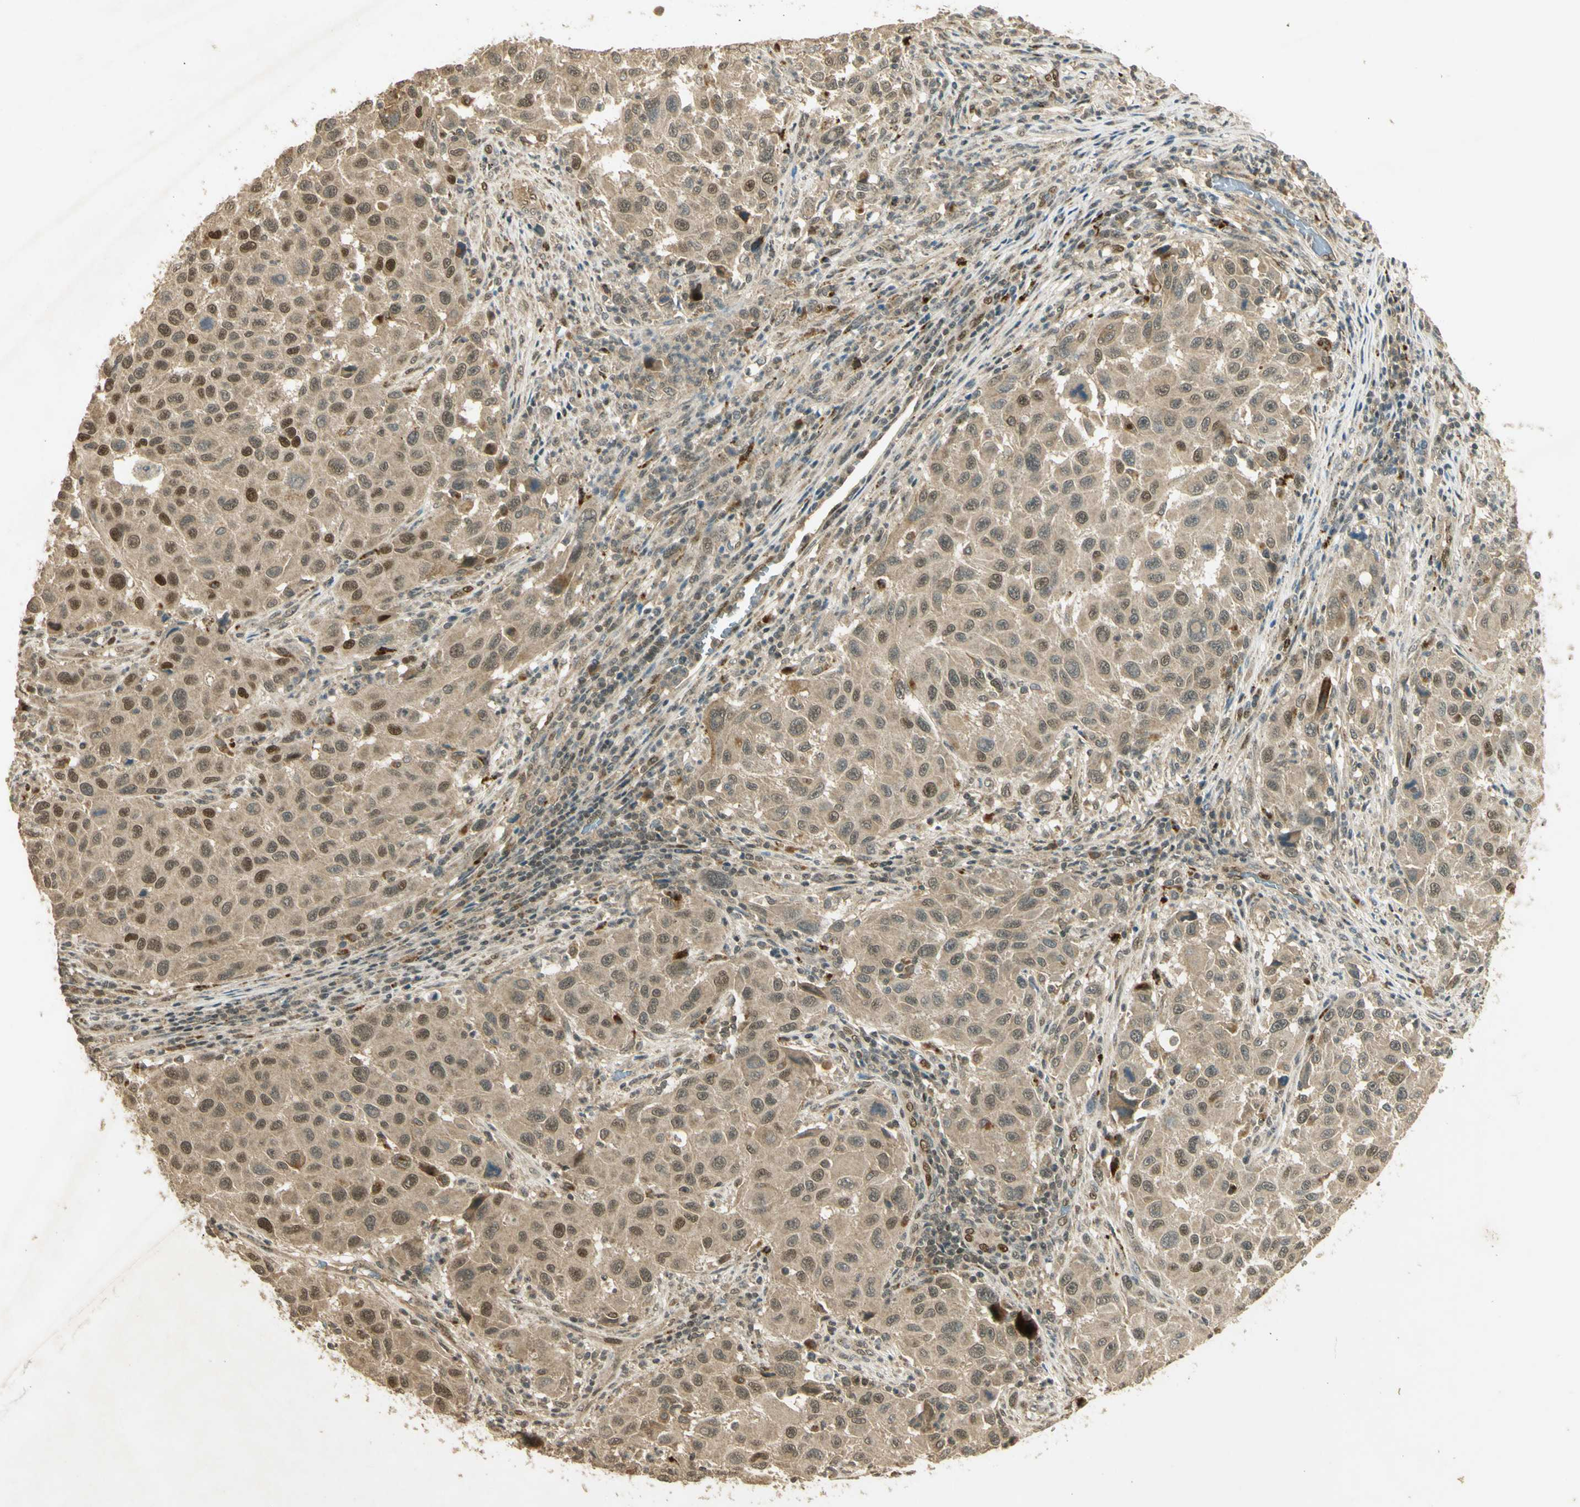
{"staining": {"intensity": "moderate", "quantity": "25%-75%", "location": "nuclear"}, "tissue": "melanoma", "cell_type": "Tumor cells", "image_type": "cancer", "snomed": [{"axis": "morphology", "description": "Malignant melanoma, Metastatic site"}, {"axis": "topography", "description": "Lymph node"}], "caption": "Human melanoma stained with a brown dye demonstrates moderate nuclear positive positivity in approximately 25%-75% of tumor cells.", "gene": "GMEB2", "patient": {"sex": "male", "age": 61}}